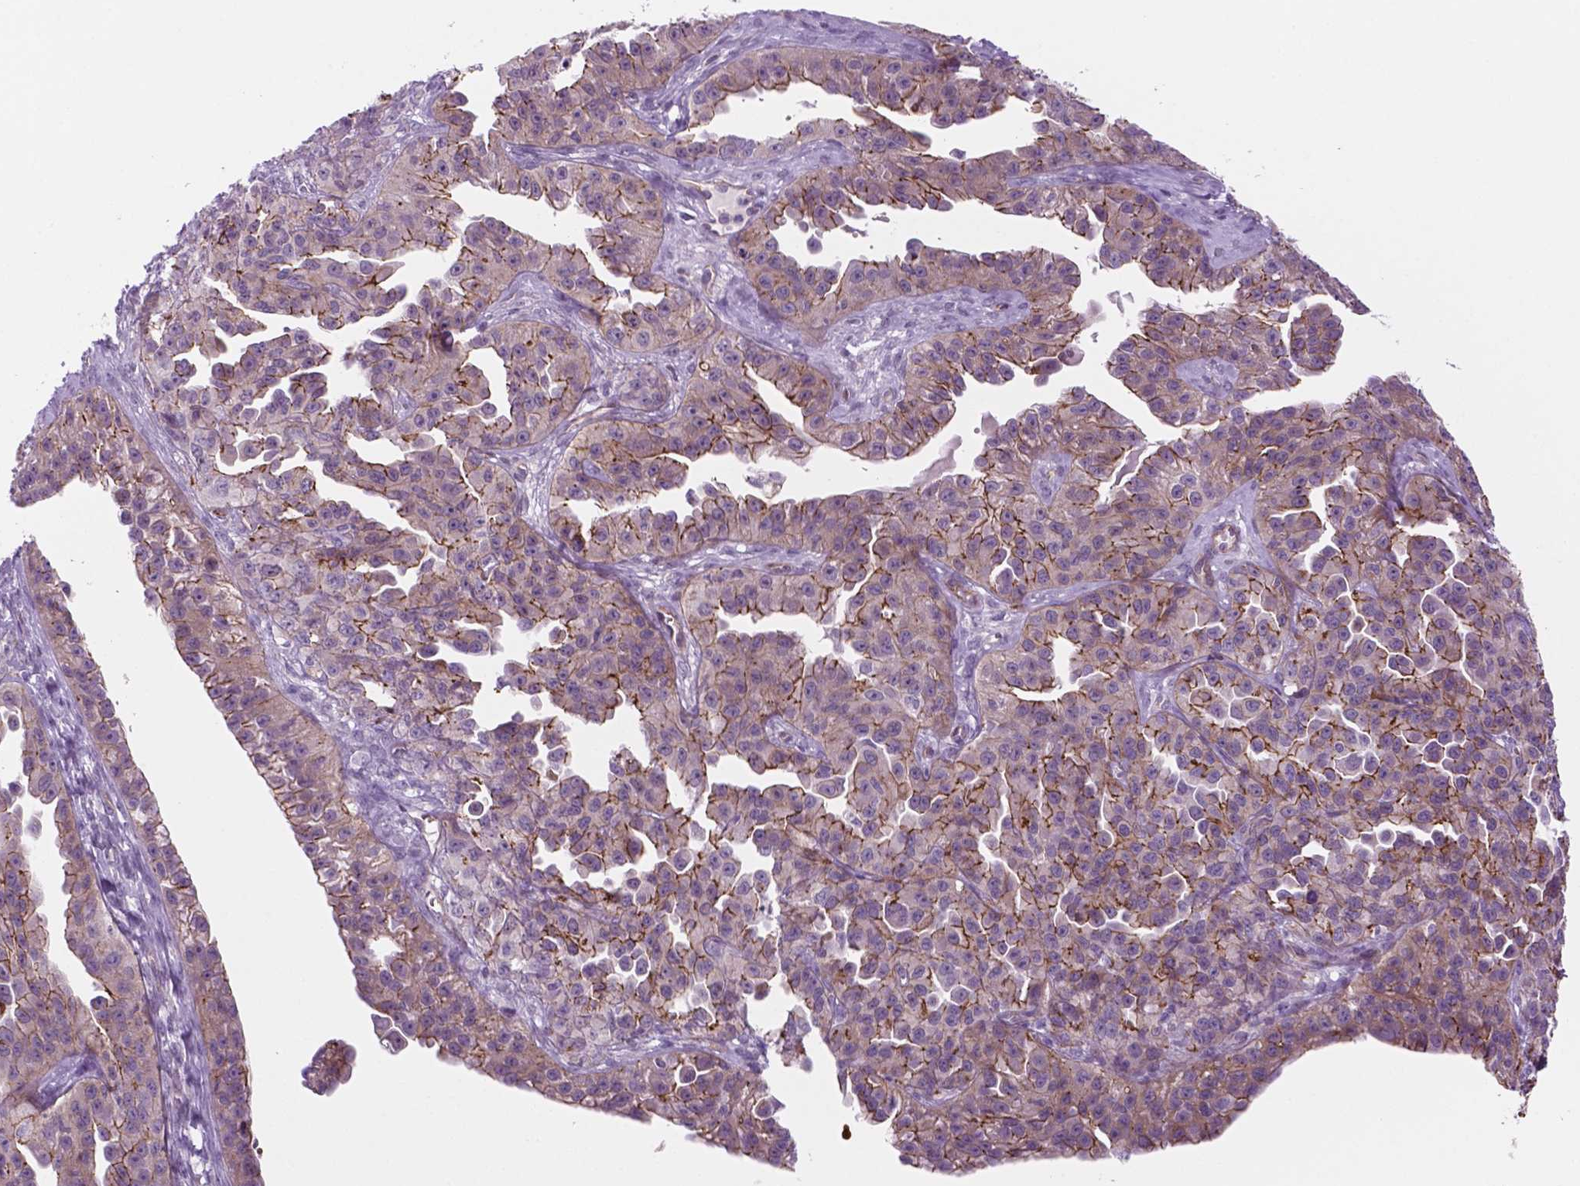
{"staining": {"intensity": "moderate", "quantity": "25%-75%", "location": "cytoplasmic/membranous"}, "tissue": "ovarian cancer", "cell_type": "Tumor cells", "image_type": "cancer", "snomed": [{"axis": "morphology", "description": "Cystadenocarcinoma, serous, NOS"}, {"axis": "topography", "description": "Ovary"}], "caption": "A photomicrograph of ovarian cancer (serous cystadenocarcinoma) stained for a protein shows moderate cytoplasmic/membranous brown staining in tumor cells. (Stains: DAB (3,3'-diaminobenzidine) in brown, nuclei in blue, Microscopy: brightfield microscopy at high magnification).", "gene": "RND3", "patient": {"sex": "female", "age": 75}}